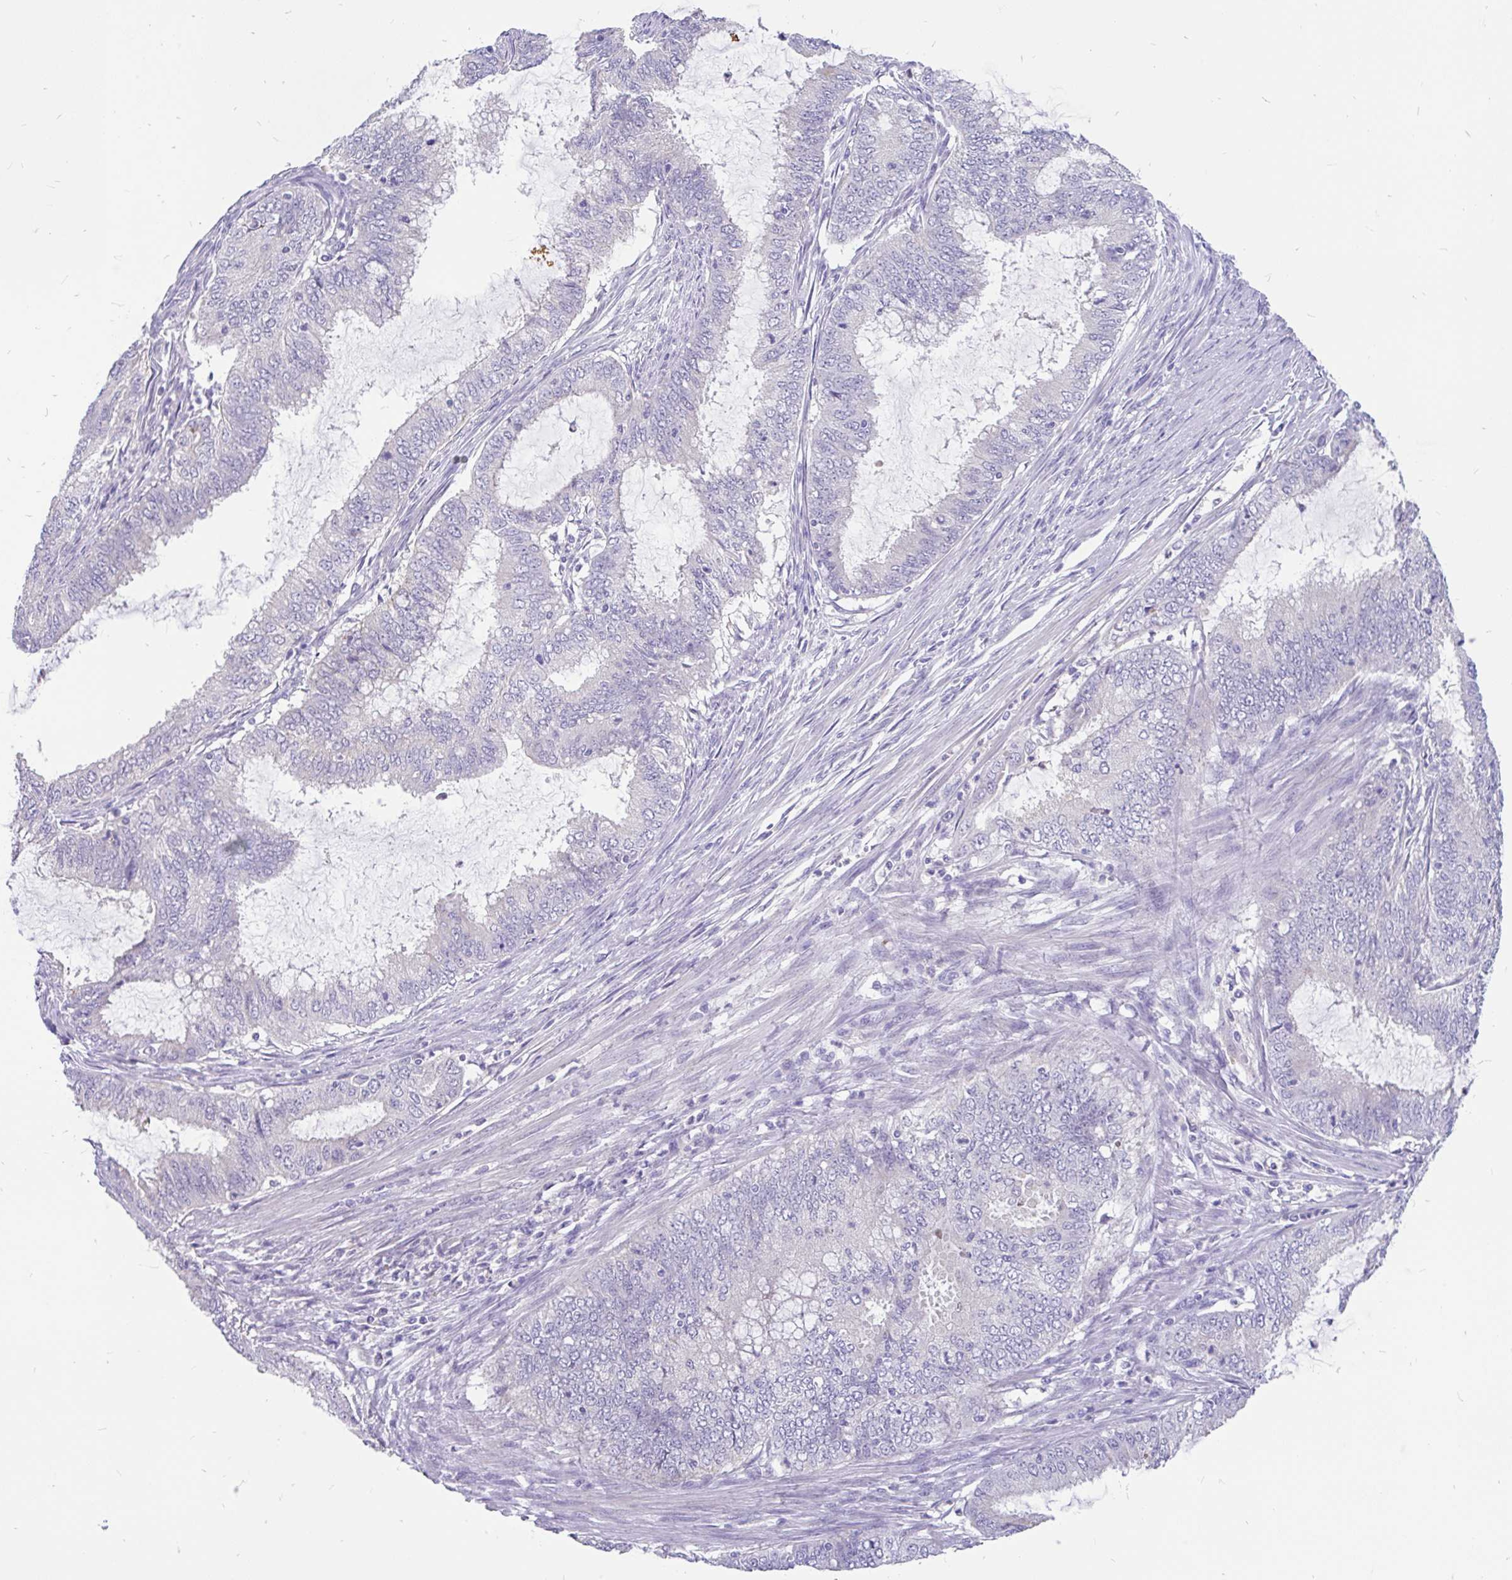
{"staining": {"intensity": "negative", "quantity": "none", "location": "none"}, "tissue": "endometrial cancer", "cell_type": "Tumor cells", "image_type": "cancer", "snomed": [{"axis": "morphology", "description": "Adenocarcinoma, NOS"}, {"axis": "topography", "description": "Endometrium"}], "caption": "Immunohistochemistry (IHC) histopathology image of neoplastic tissue: endometrial cancer (adenocarcinoma) stained with DAB (3,3'-diaminobenzidine) reveals no significant protein staining in tumor cells. Brightfield microscopy of immunohistochemistry stained with DAB (brown) and hematoxylin (blue), captured at high magnification.", "gene": "KIAA2013", "patient": {"sex": "female", "age": 51}}